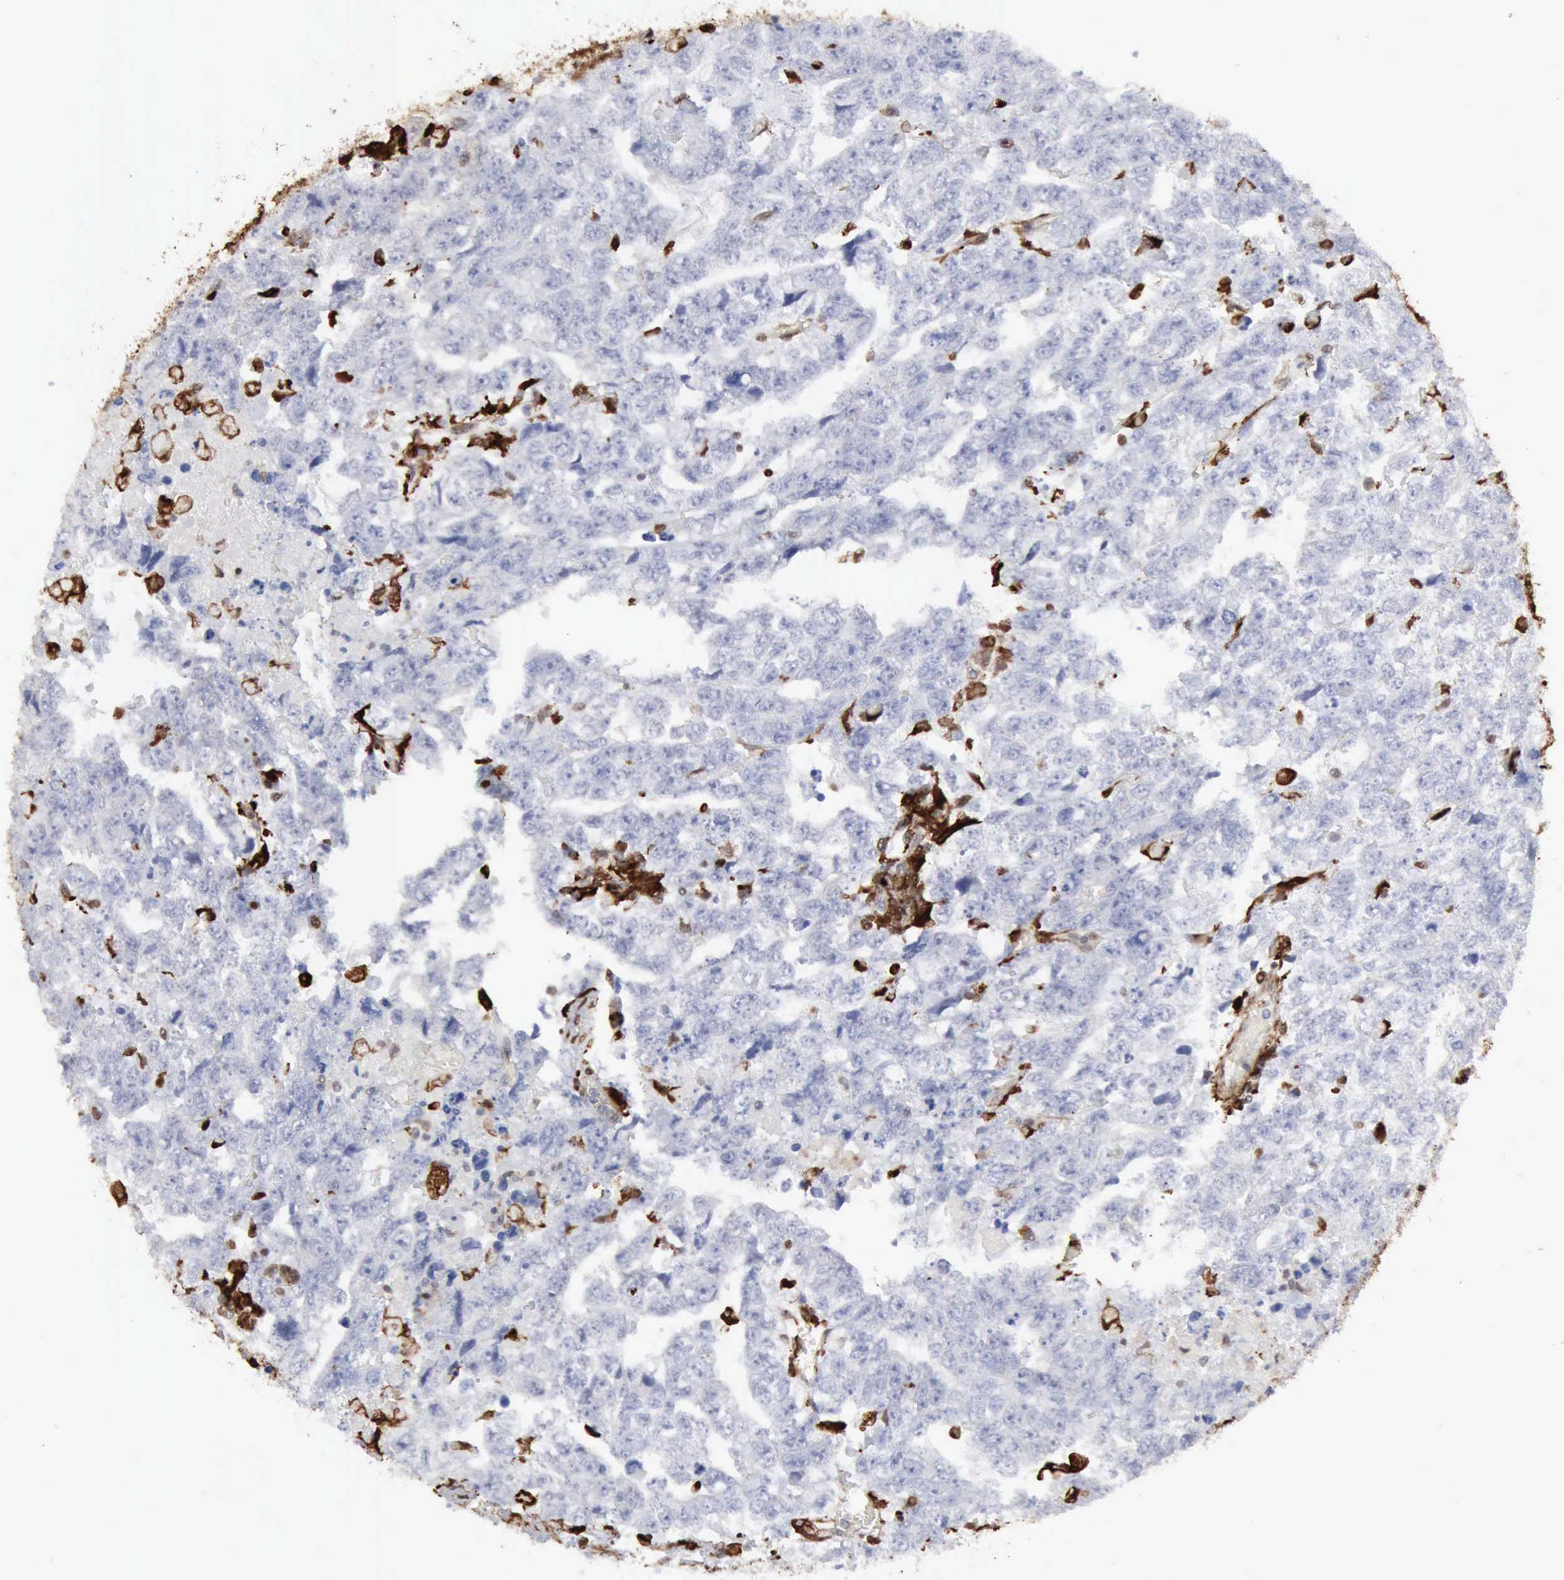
{"staining": {"intensity": "negative", "quantity": "none", "location": "none"}, "tissue": "testis cancer", "cell_type": "Tumor cells", "image_type": "cancer", "snomed": [{"axis": "morphology", "description": "Carcinoma, Embryonal, NOS"}, {"axis": "topography", "description": "Testis"}], "caption": "DAB (3,3'-diaminobenzidine) immunohistochemical staining of testis cancer reveals no significant expression in tumor cells.", "gene": "STAT1", "patient": {"sex": "male", "age": 36}}